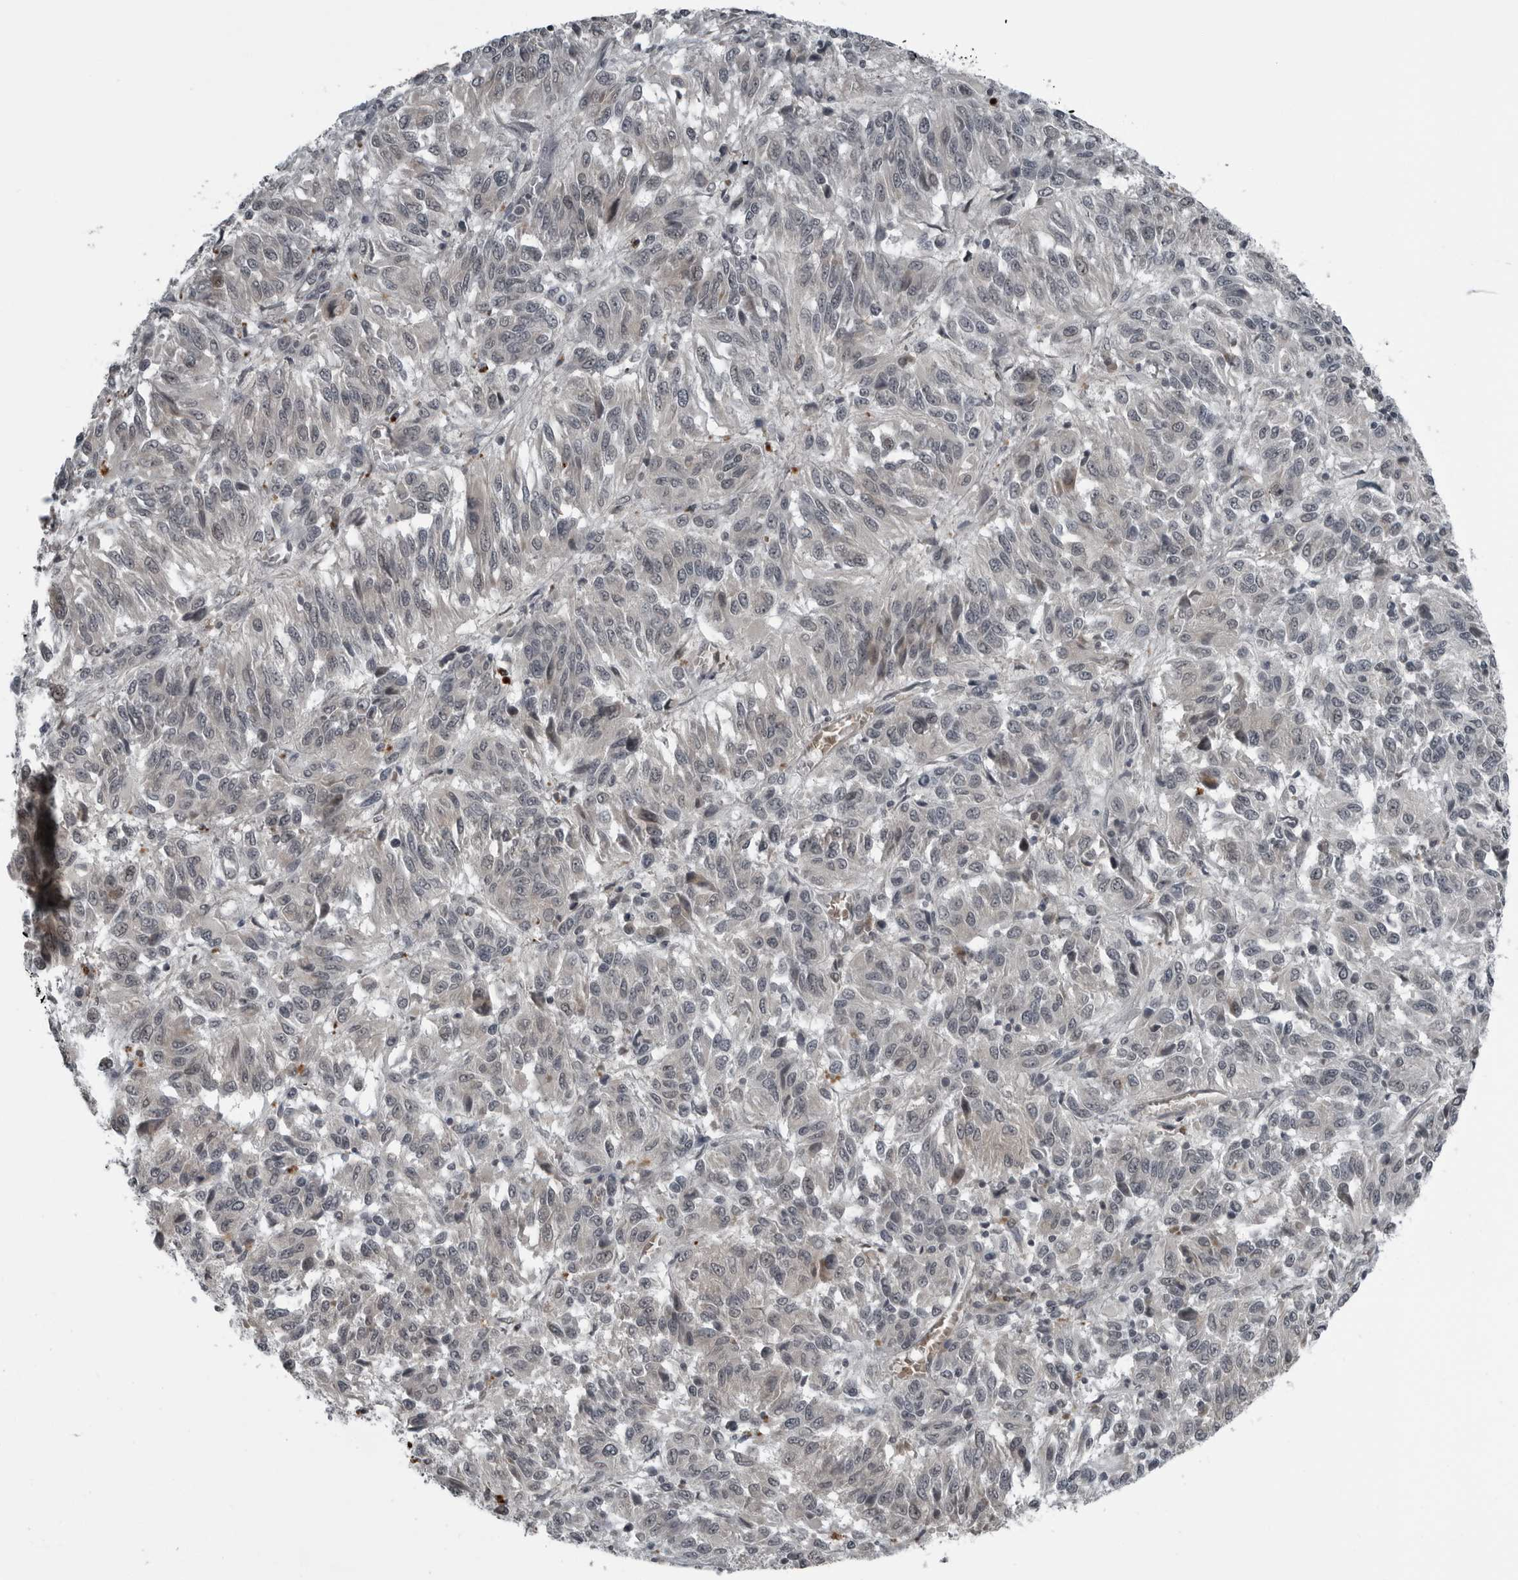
{"staining": {"intensity": "negative", "quantity": "none", "location": "none"}, "tissue": "melanoma", "cell_type": "Tumor cells", "image_type": "cancer", "snomed": [{"axis": "morphology", "description": "Malignant melanoma, Metastatic site"}, {"axis": "topography", "description": "Lung"}], "caption": "Protein analysis of melanoma displays no significant positivity in tumor cells. Brightfield microscopy of immunohistochemistry (IHC) stained with DAB (brown) and hematoxylin (blue), captured at high magnification.", "gene": "GAK", "patient": {"sex": "male", "age": 64}}